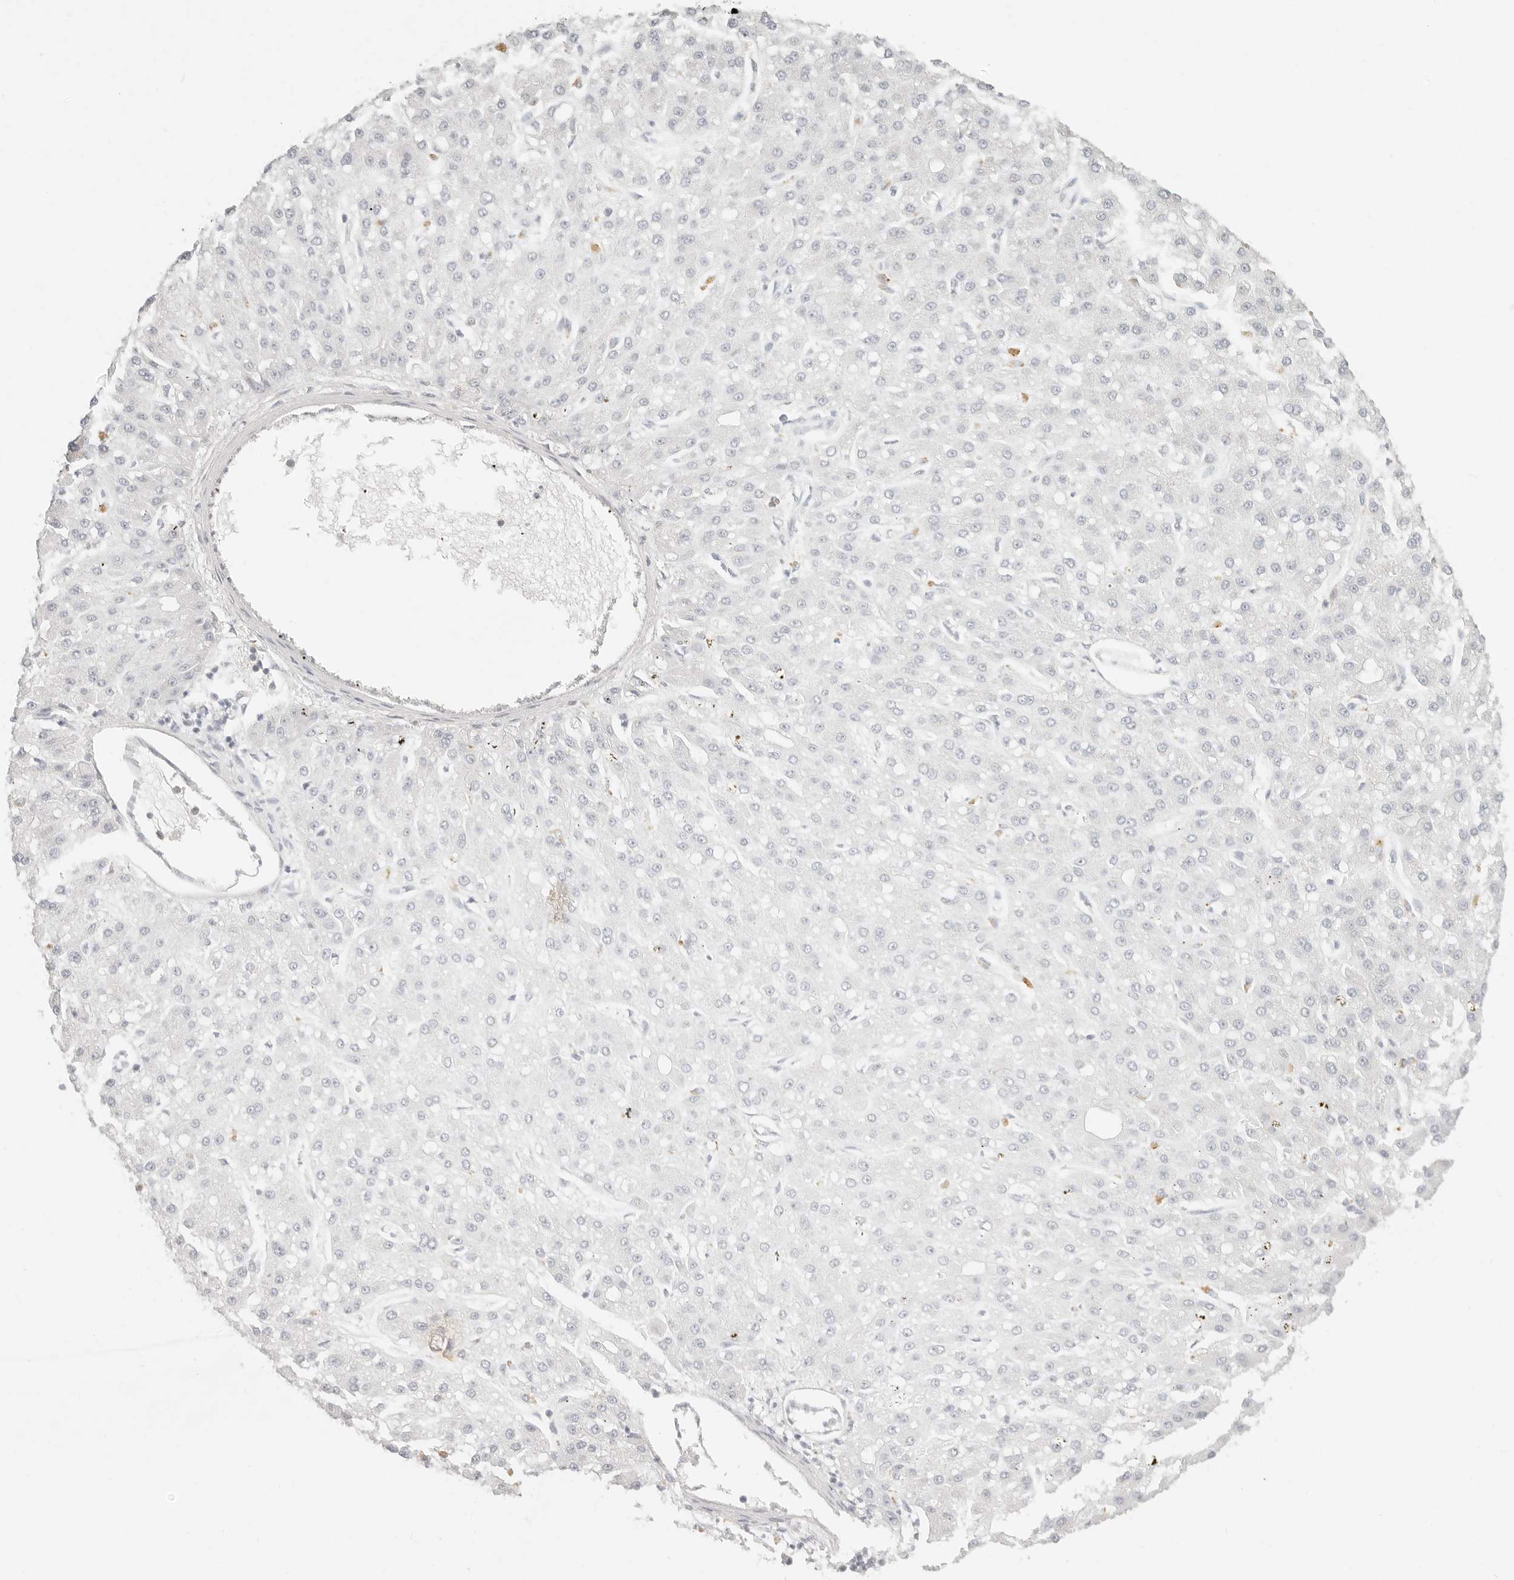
{"staining": {"intensity": "negative", "quantity": "none", "location": "none"}, "tissue": "liver cancer", "cell_type": "Tumor cells", "image_type": "cancer", "snomed": [{"axis": "morphology", "description": "Carcinoma, Hepatocellular, NOS"}, {"axis": "topography", "description": "Liver"}], "caption": "IHC histopathology image of neoplastic tissue: liver cancer stained with DAB shows no significant protein staining in tumor cells.", "gene": "RNASET2", "patient": {"sex": "male", "age": 67}}